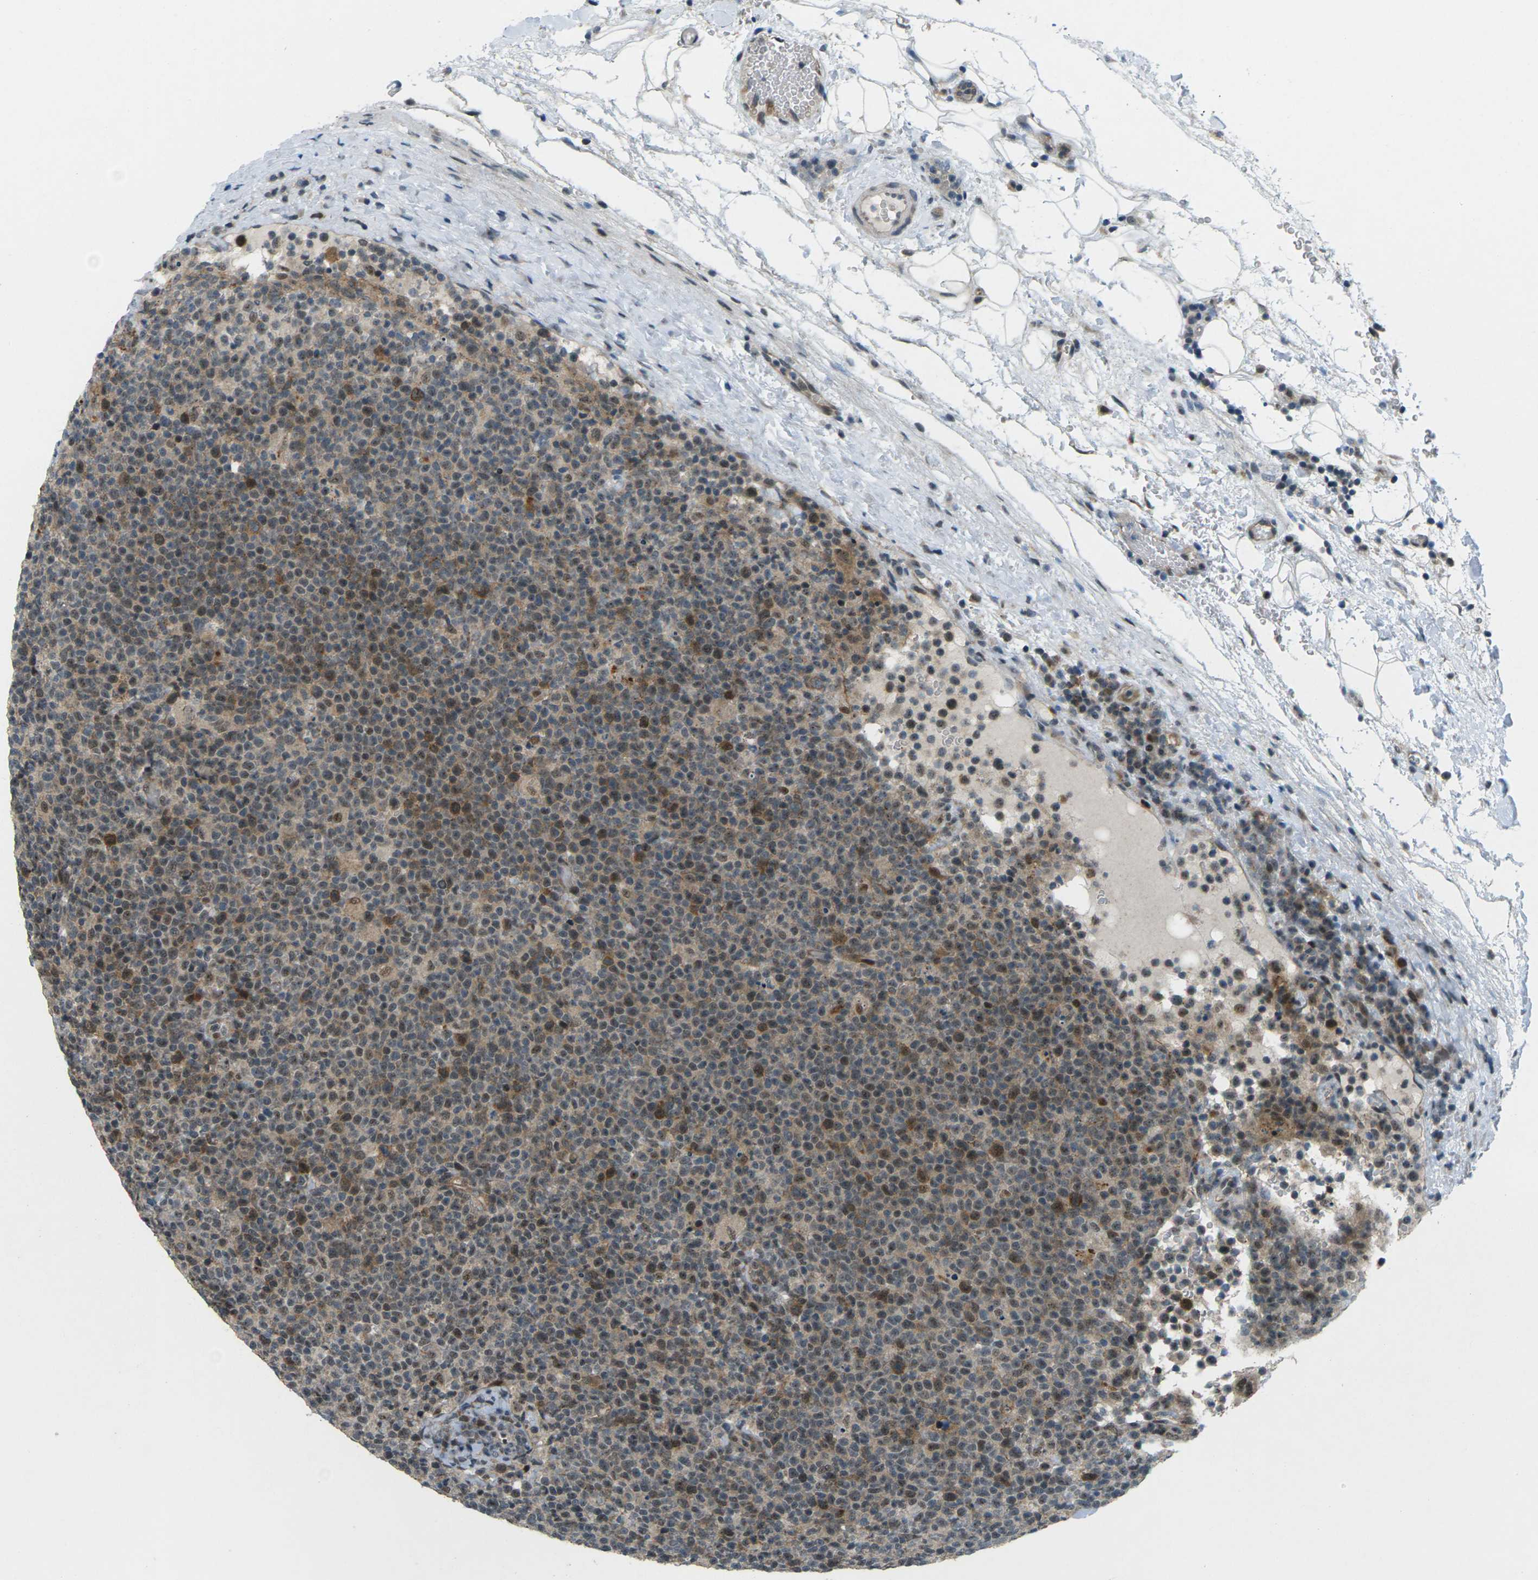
{"staining": {"intensity": "moderate", "quantity": "25%-75%", "location": "cytoplasmic/membranous,nuclear"}, "tissue": "lymphoma", "cell_type": "Tumor cells", "image_type": "cancer", "snomed": [{"axis": "morphology", "description": "Malignant lymphoma, non-Hodgkin's type, High grade"}, {"axis": "topography", "description": "Lymph node"}], "caption": "DAB (3,3'-diaminobenzidine) immunohistochemical staining of lymphoma shows moderate cytoplasmic/membranous and nuclear protein staining in approximately 25%-75% of tumor cells.", "gene": "UBE2S", "patient": {"sex": "male", "age": 61}}